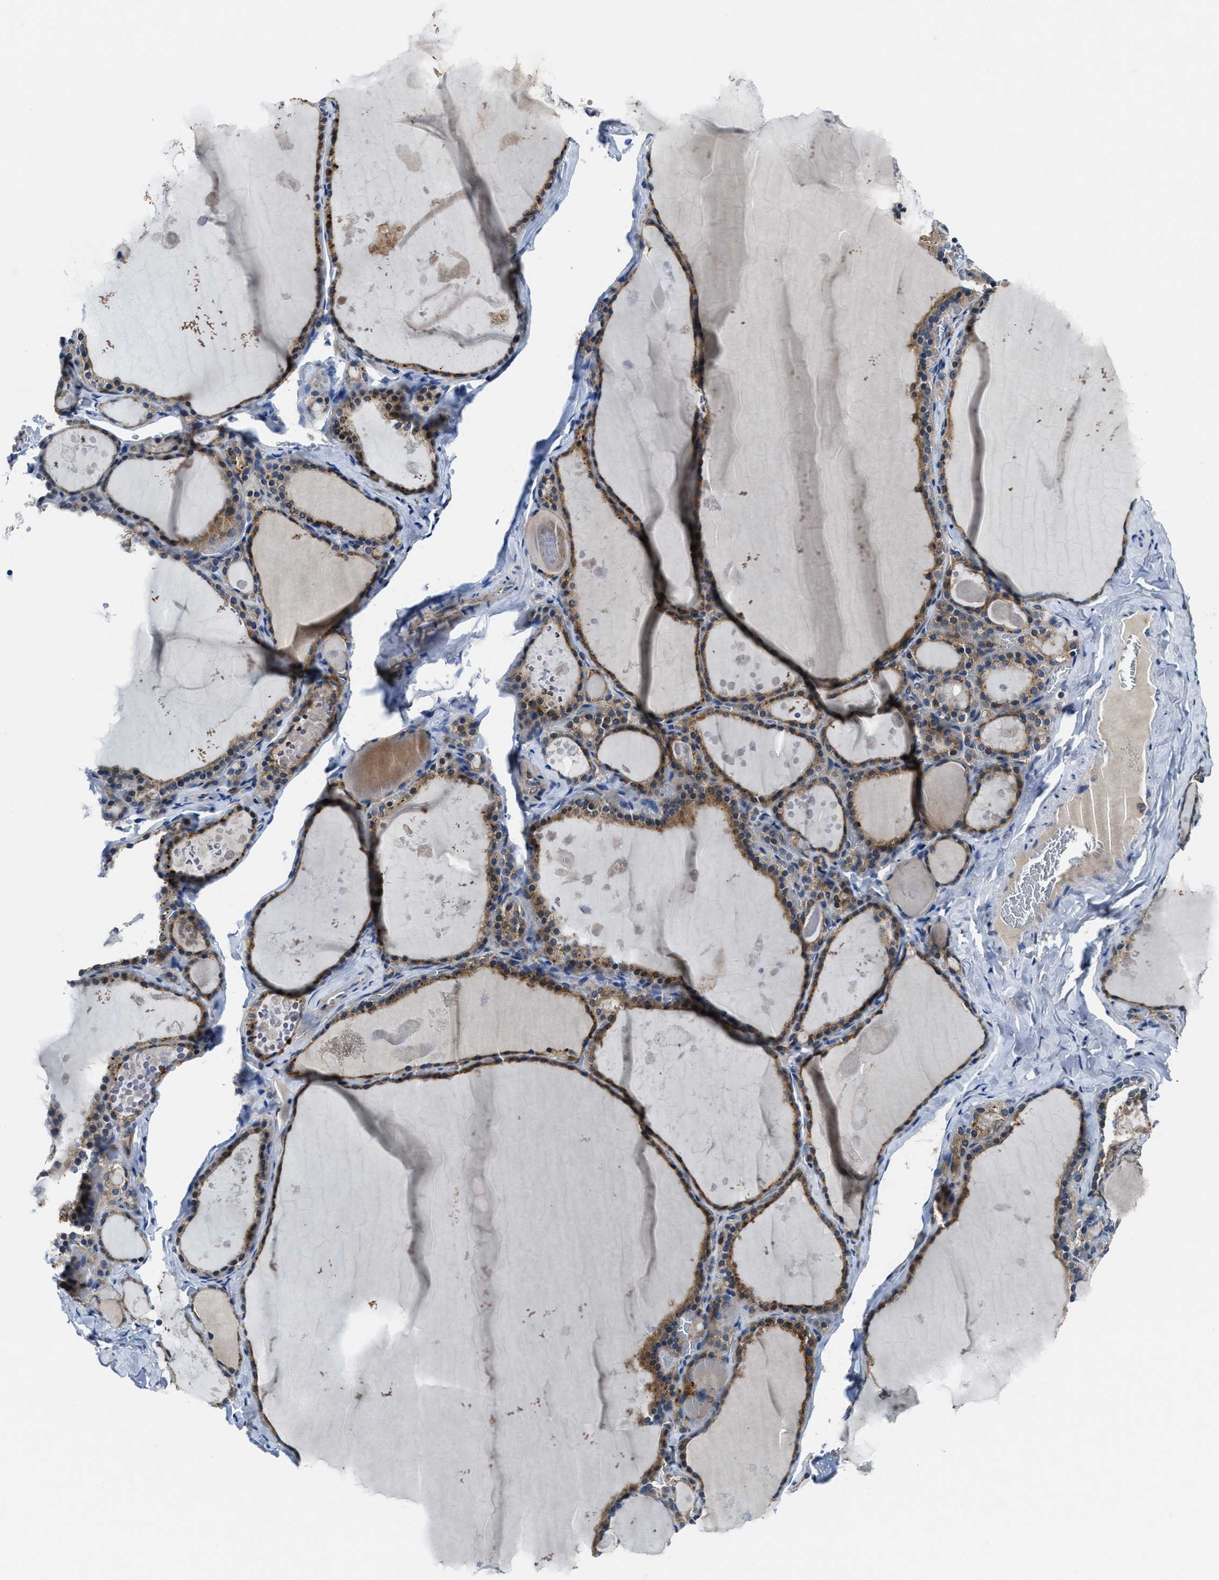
{"staining": {"intensity": "moderate", "quantity": ">75%", "location": "cytoplasmic/membranous"}, "tissue": "thyroid gland", "cell_type": "Glandular cells", "image_type": "normal", "snomed": [{"axis": "morphology", "description": "Normal tissue, NOS"}, {"axis": "topography", "description": "Thyroid gland"}], "caption": "Protein staining exhibits moderate cytoplasmic/membranous positivity in approximately >75% of glandular cells in benign thyroid gland.", "gene": "MAP3K20", "patient": {"sex": "male", "age": 56}}